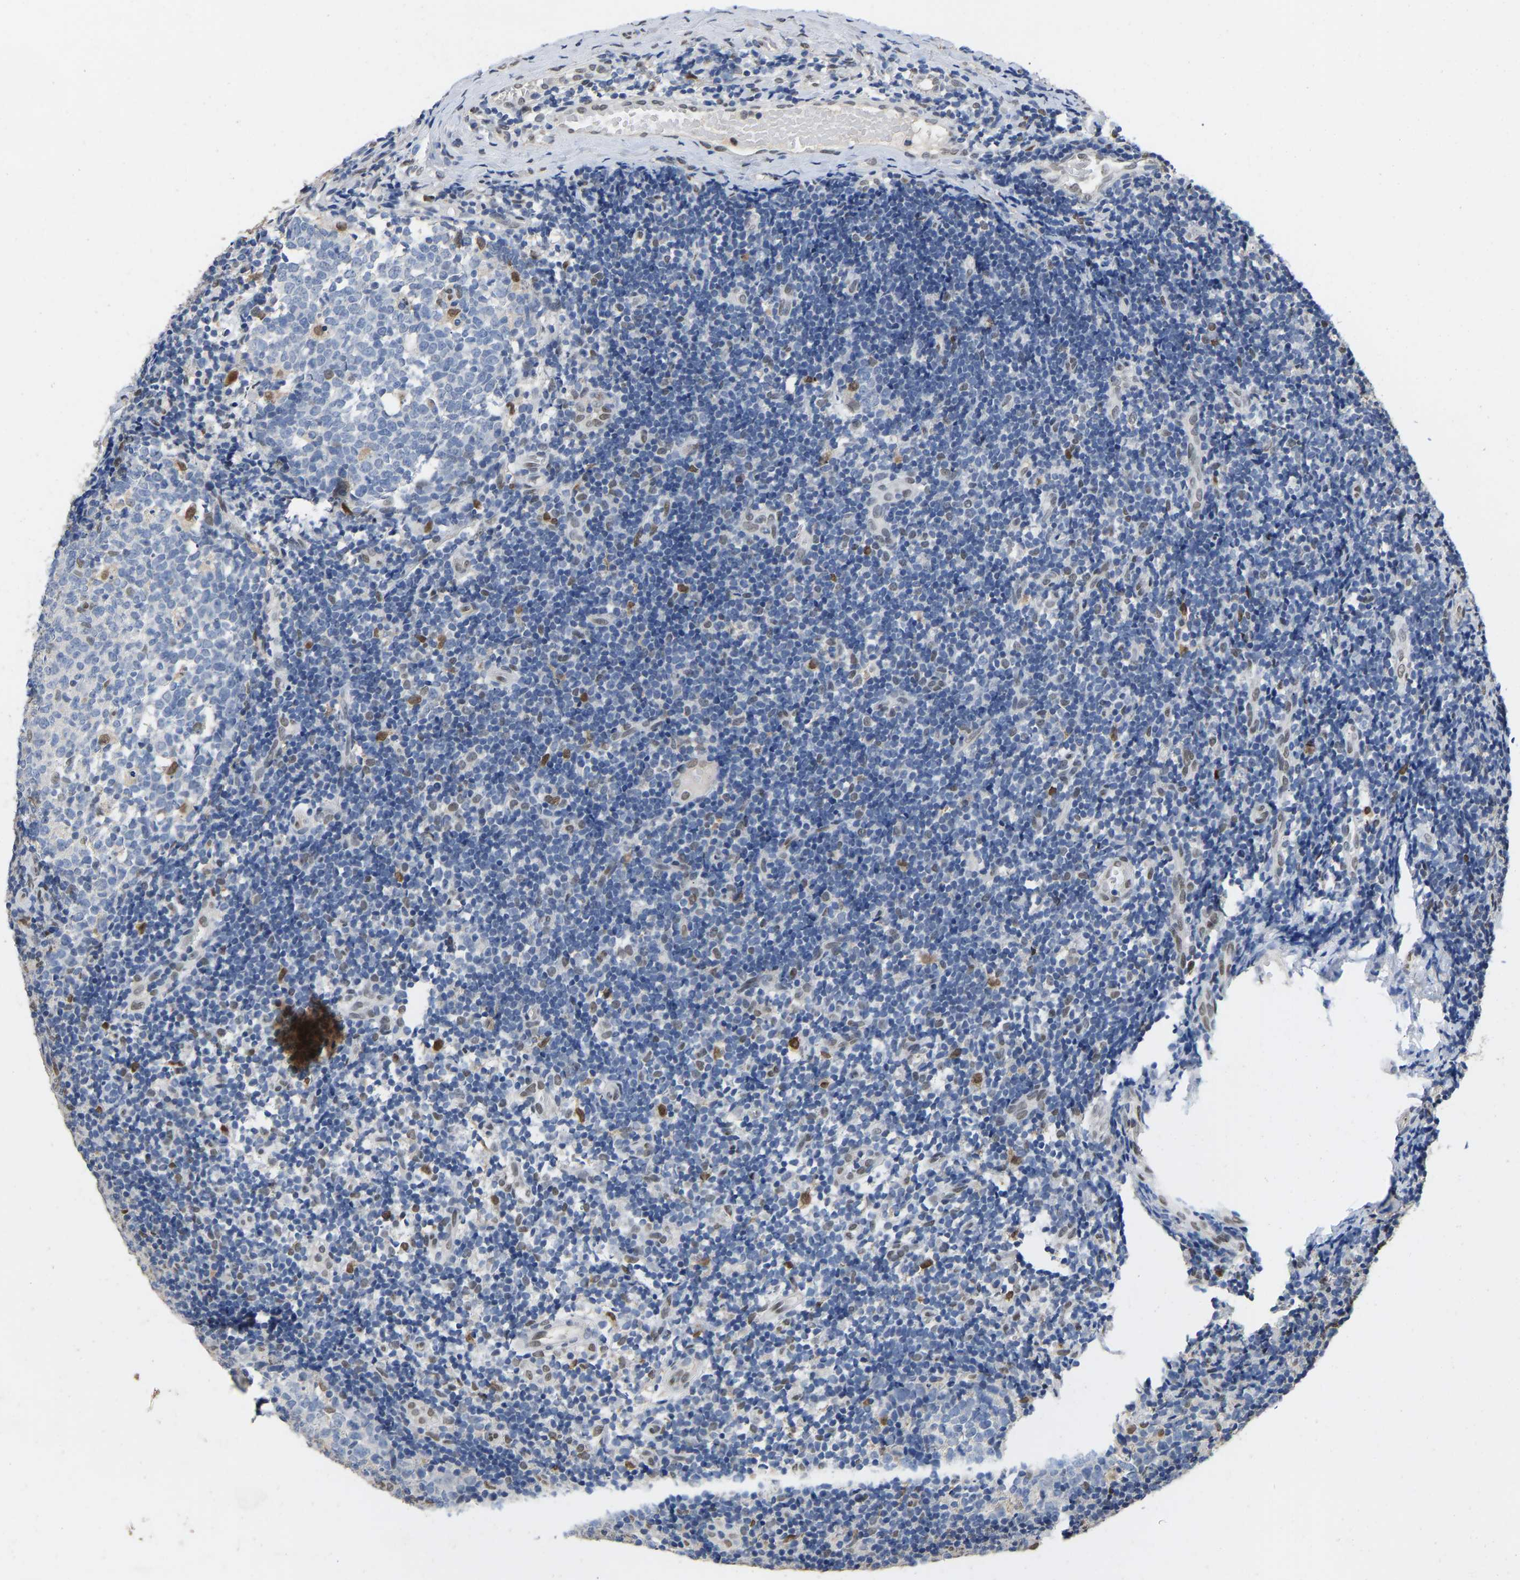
{"staining": {"intensity": "moderate", "quantity": "<25%", "location": "nuclear"}, "tissue": "tonsil", "cell_type": "Germinal center cells", "image_type": "normal", "snomed": [{"axis": "morphology", "description": "Normal tissue, NOS"}, {"axis": "topography", "description": "Tonsil"}], "caption": "Immunohistochemistry (IHC) (DAB (3,3'-diaminobenzidine)) staining of benign human tonsil shows moderate nuclear protein positivity in about <25% of germinal center cells. (DAB IHC, brown staining for protein, blue staining for nuclei).", "gene": "QKI", "patient": {"sex": "female", "age": 19}}